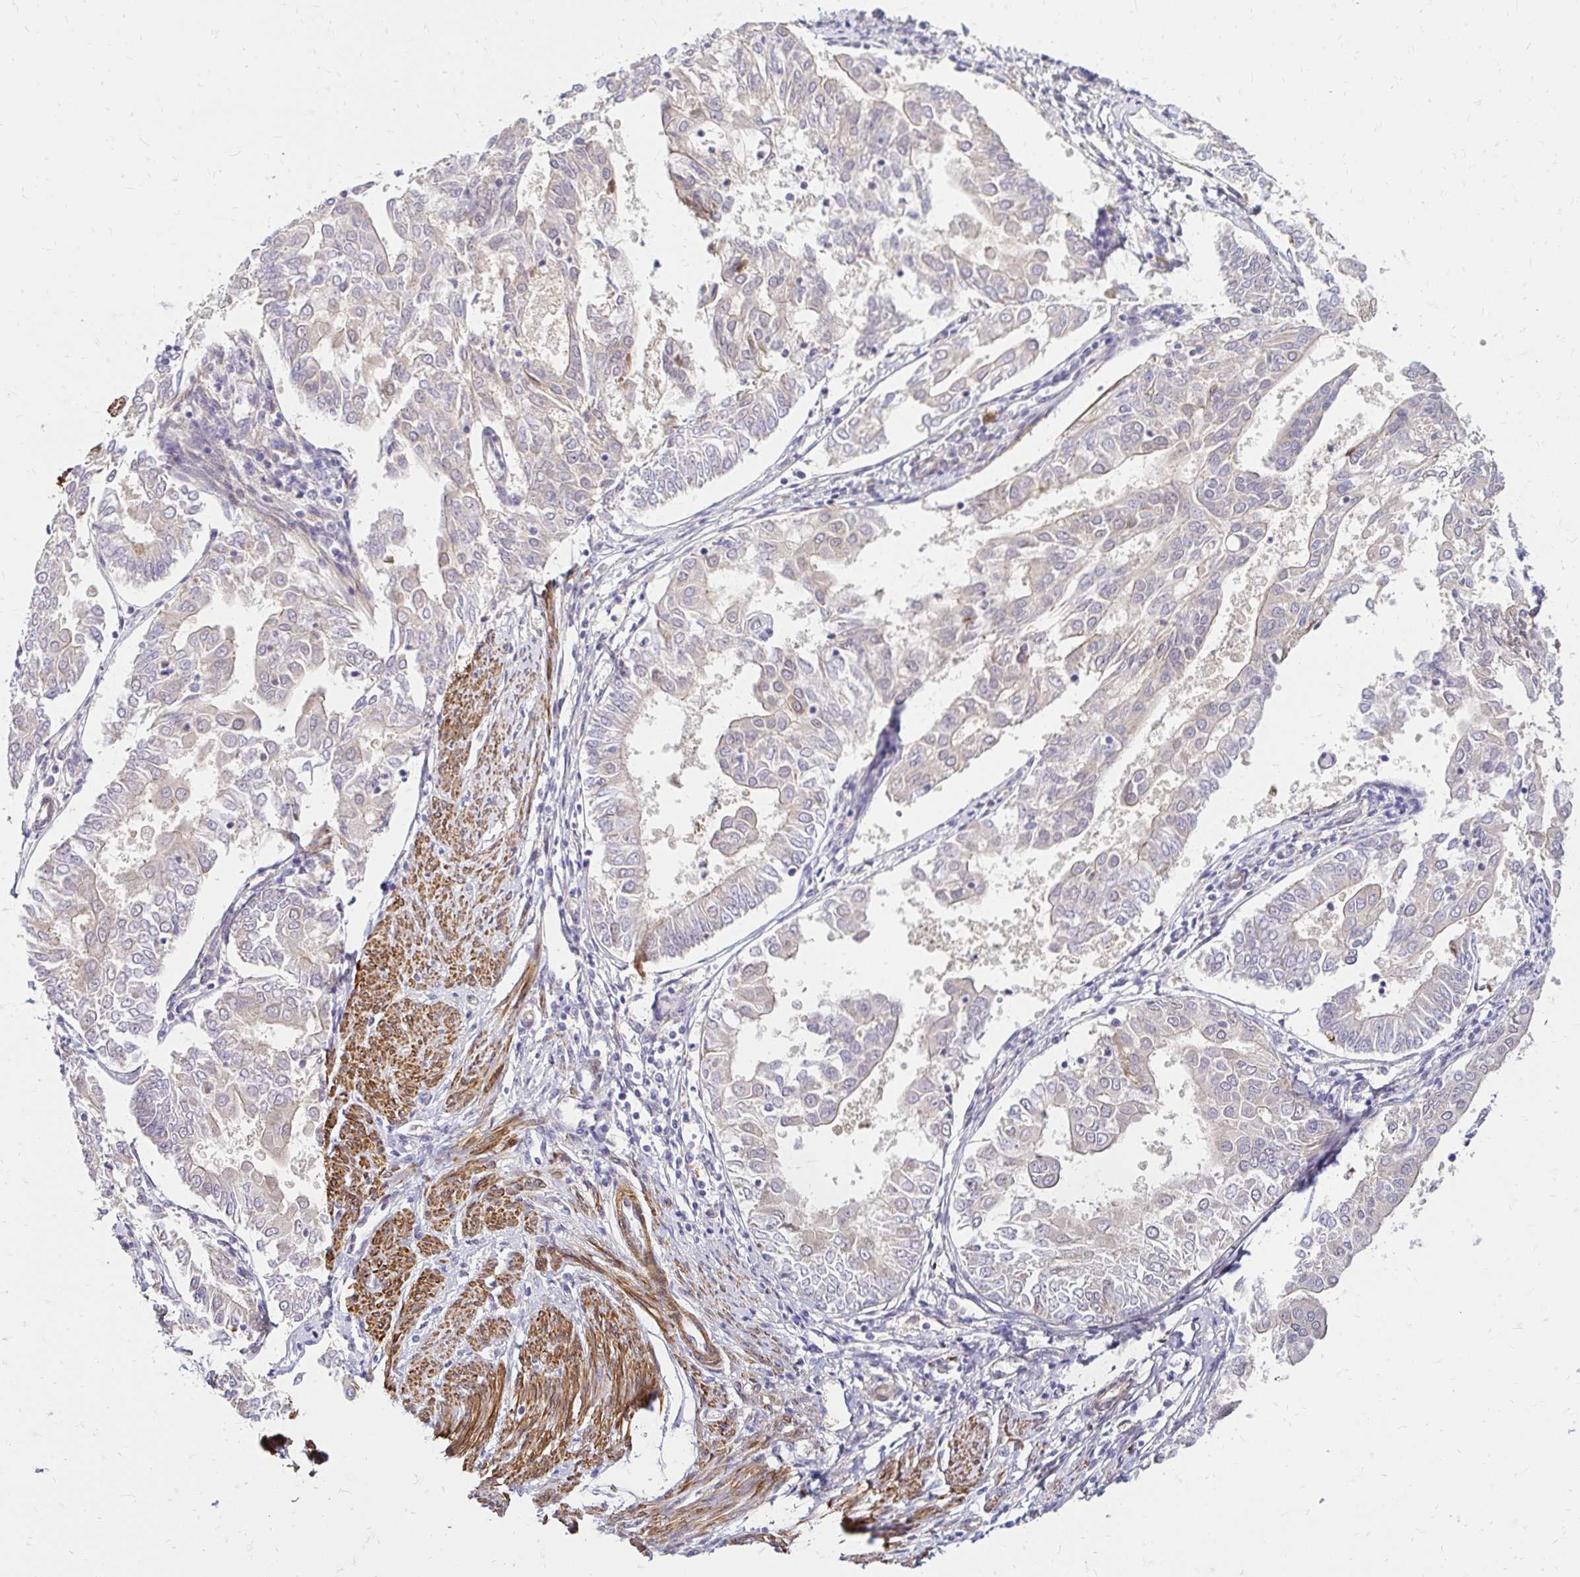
{"staining": {"intensity": "negative", "quantity": "none", "location": "none"}, "tissue": "endometrial cancer", "cell_type": "Tumor cells", "image_type": "cancer", "snomed": [{"axis": "morphology", "description": "Adenocarcinoma, NOS"}, {"axis": "topography", "description": "Endometrium"}], "caption": "Immunohistochemical staining of endometrial adenocarcinoma reveals no significant staining in tumor cells. (IHC, brightfield microscopy, high magnification).", "gene": "YAP1", "patient": {"sex": "female", "age": 68}}